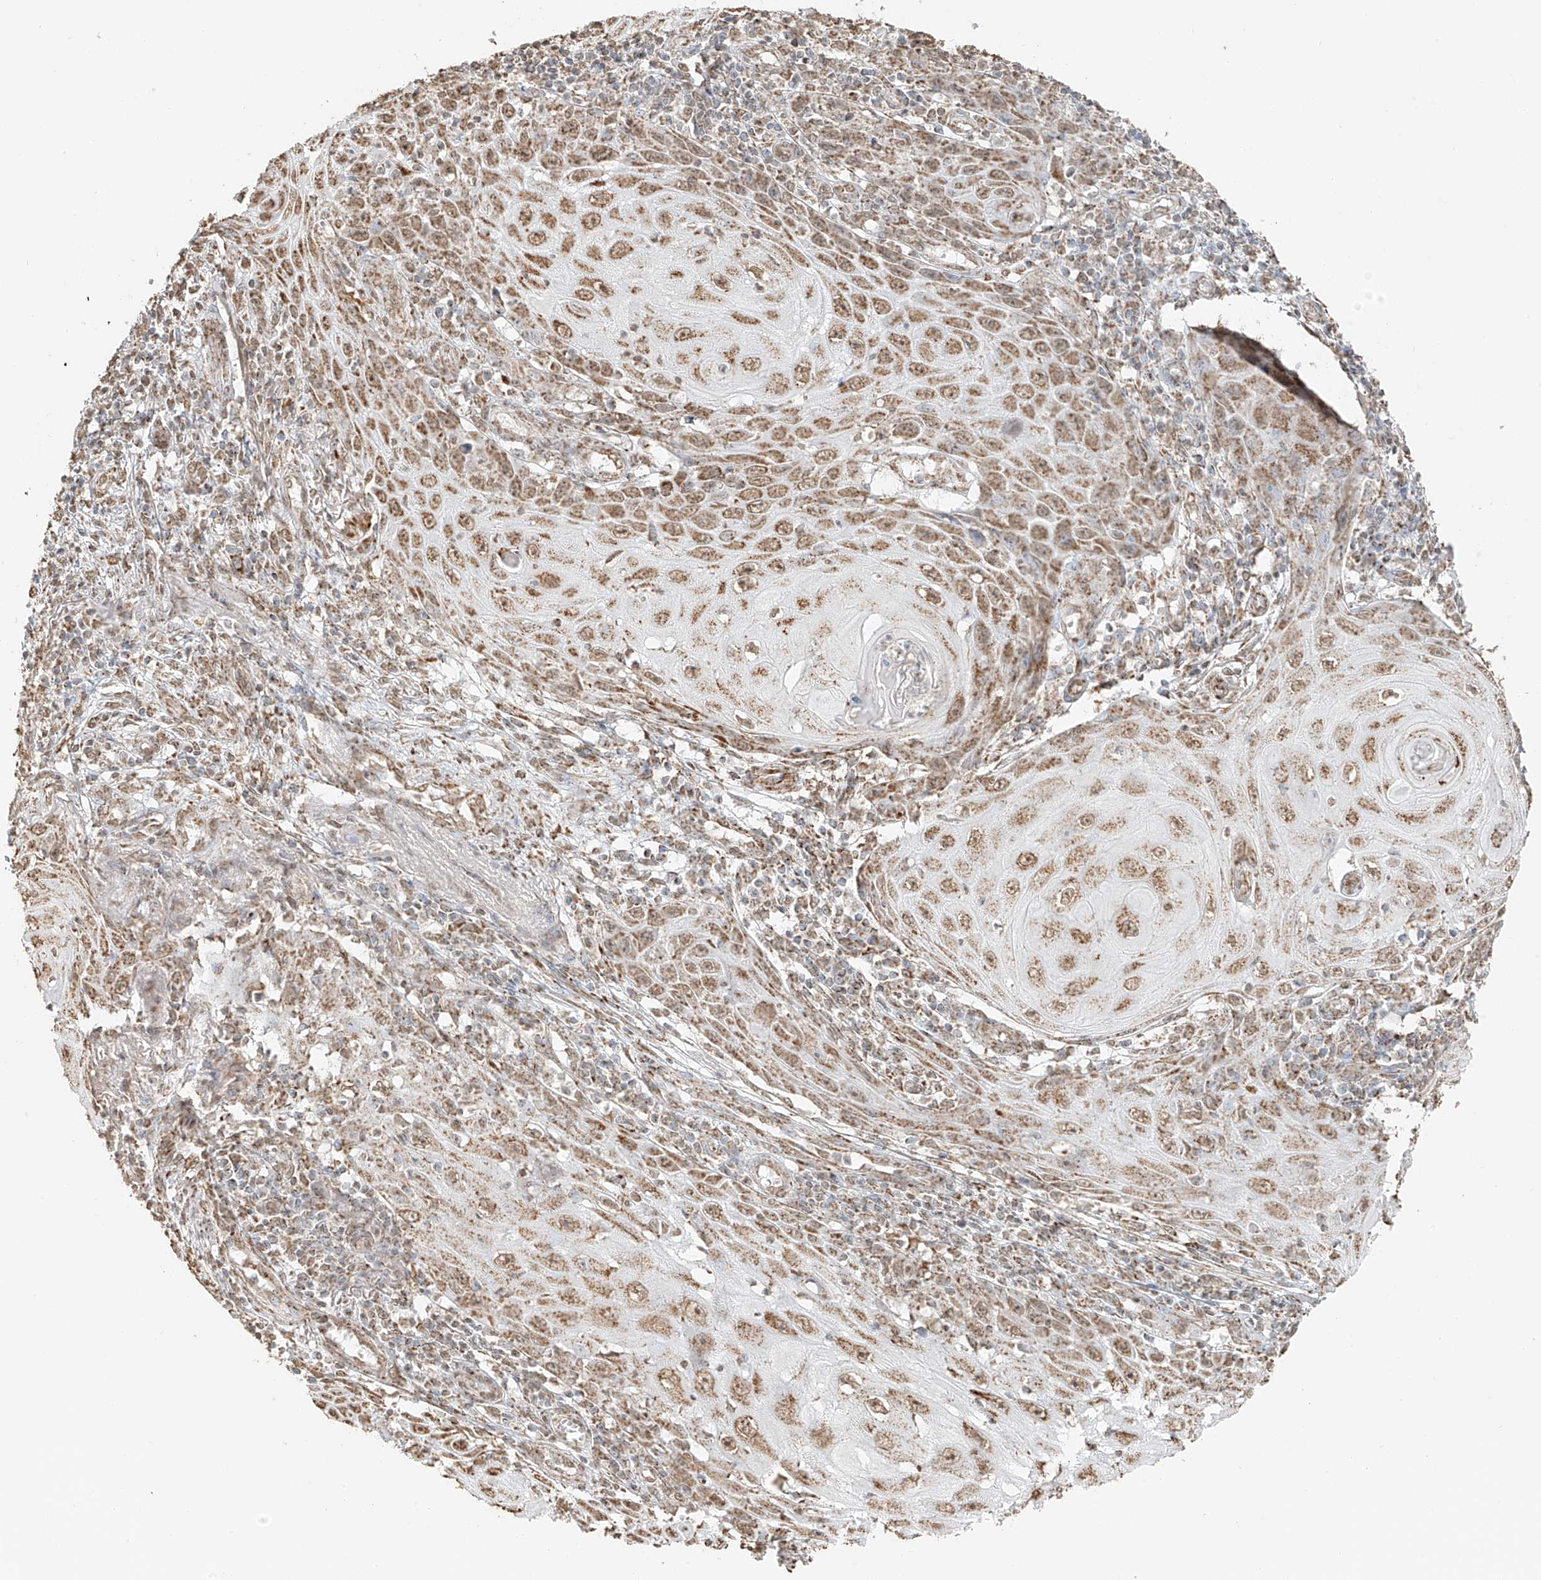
{"staining": {"intensity": "moderate", "quantity": ">75%", "location": "cytoplasmic/membranous"}, "tissue": "skin cancer", "cell_type": "Tumor cells", "image_type": "cancer", "snomed": [{"axis": "morphology", "description": "Squamous cell carcinoma, NOS"}, {"axis": "topography", "description": "Skin"}], "caption": "Skin cancer (squamous cell carcinoma) stained with IHC exhibits moderate cytoplasmic/membranous staining in approximately >75% of tumor cells.", "gene": "MIPEP", "patient": {"sex": "female", "age": 73}}